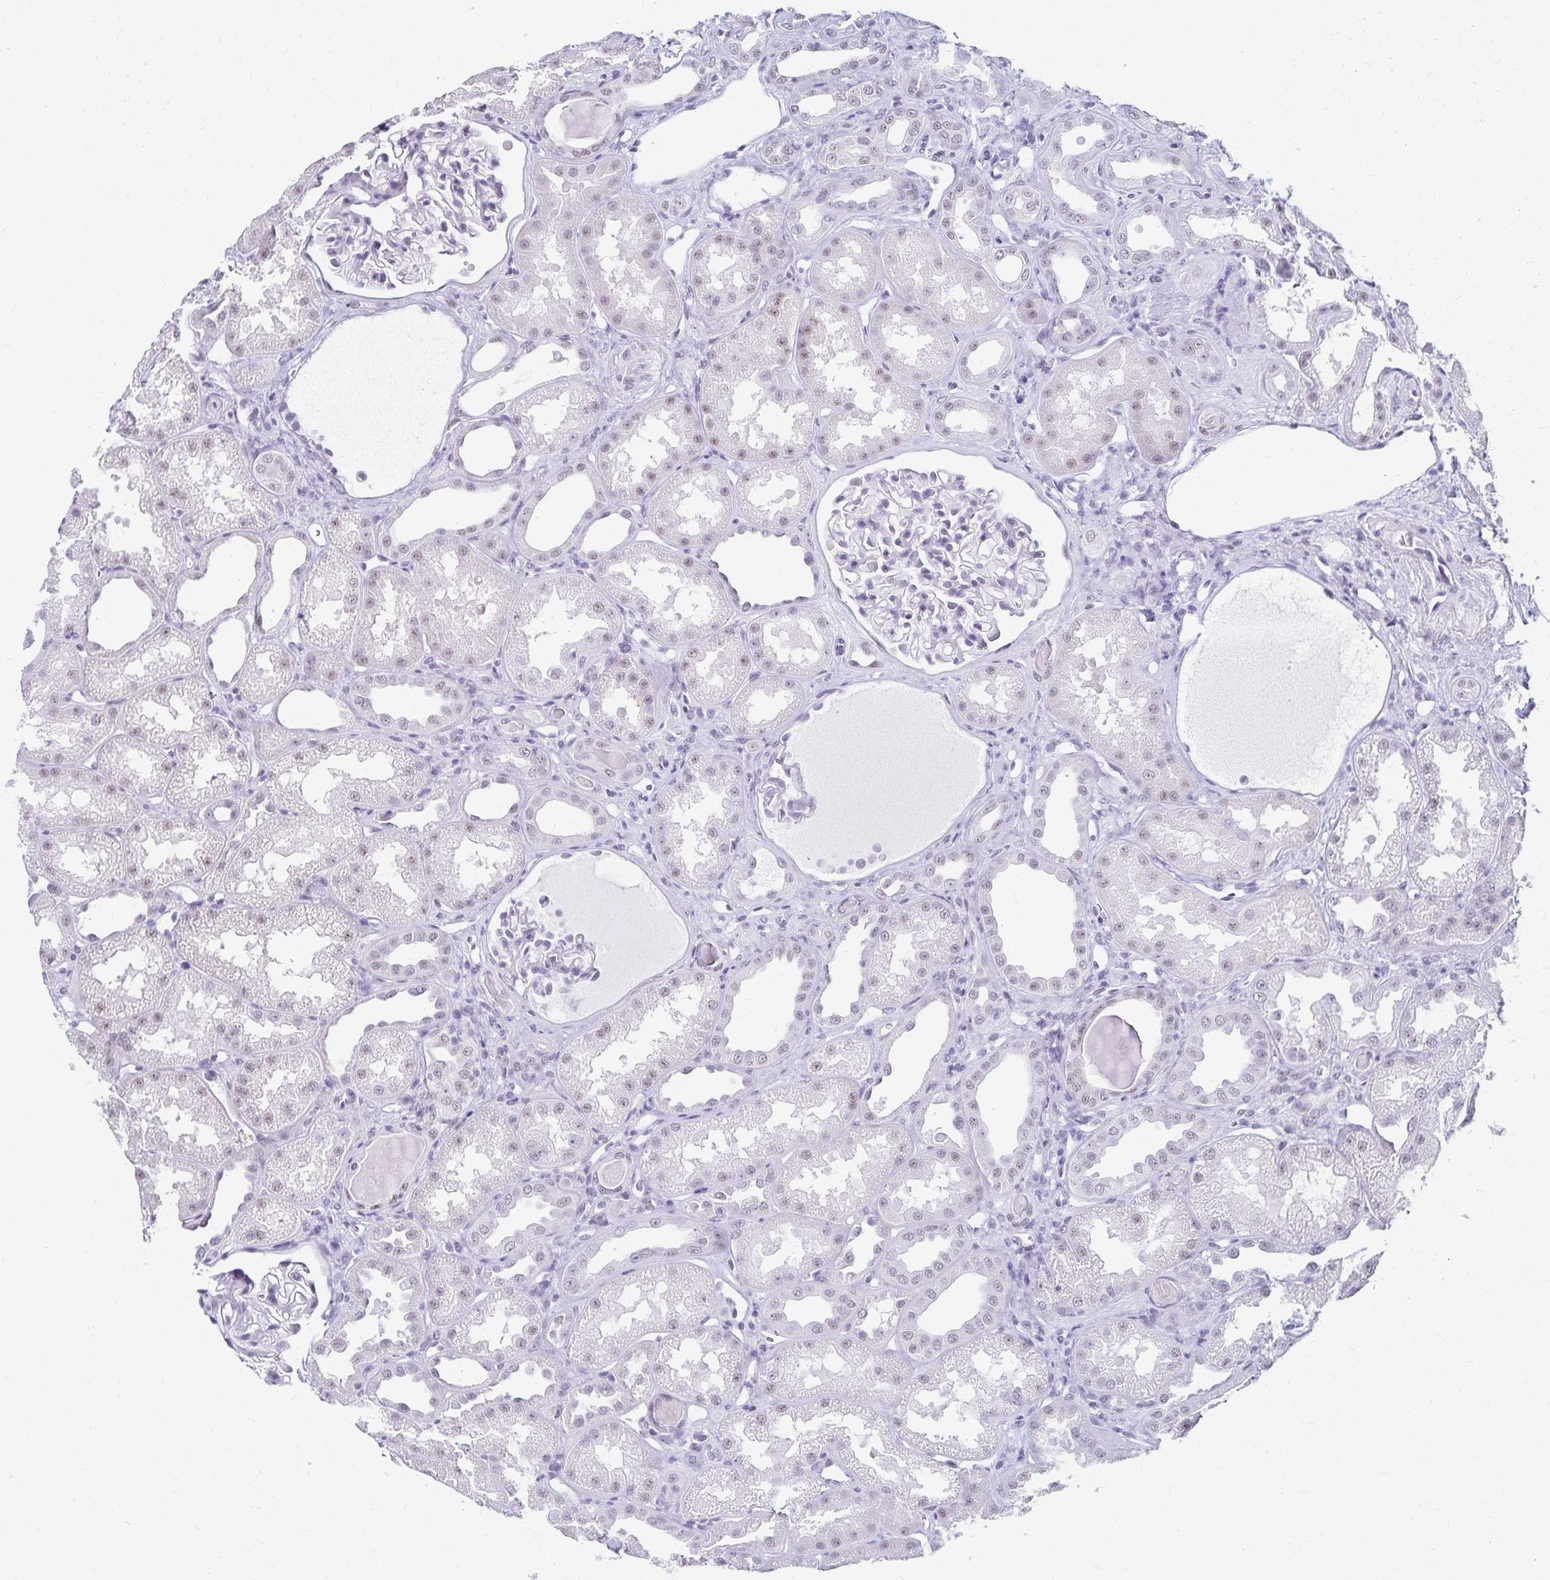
{"staining": {"intensity": "negative", "quantity": "none", "location": "none"}, "tissue": "kidney", "cell_type": "Cells in glomeruli", "image_type": "normal", "snomed": [{"axis": "morphology", "description": "Normal tissue, NOS"}, {"axis": "topography", "description": "Kidney"}], "caption": "DAB (3,3'-diaminobenzidine) immunohistochemical staining of unremarkable kidney displays no significant expression in cells in glomeruli. The staining is performed using DAB brown chromogen with nuclei counter-stained in using hematoxylin.", "gene": "C20orf85", "patient": {"sex": "male", "age": 61}}